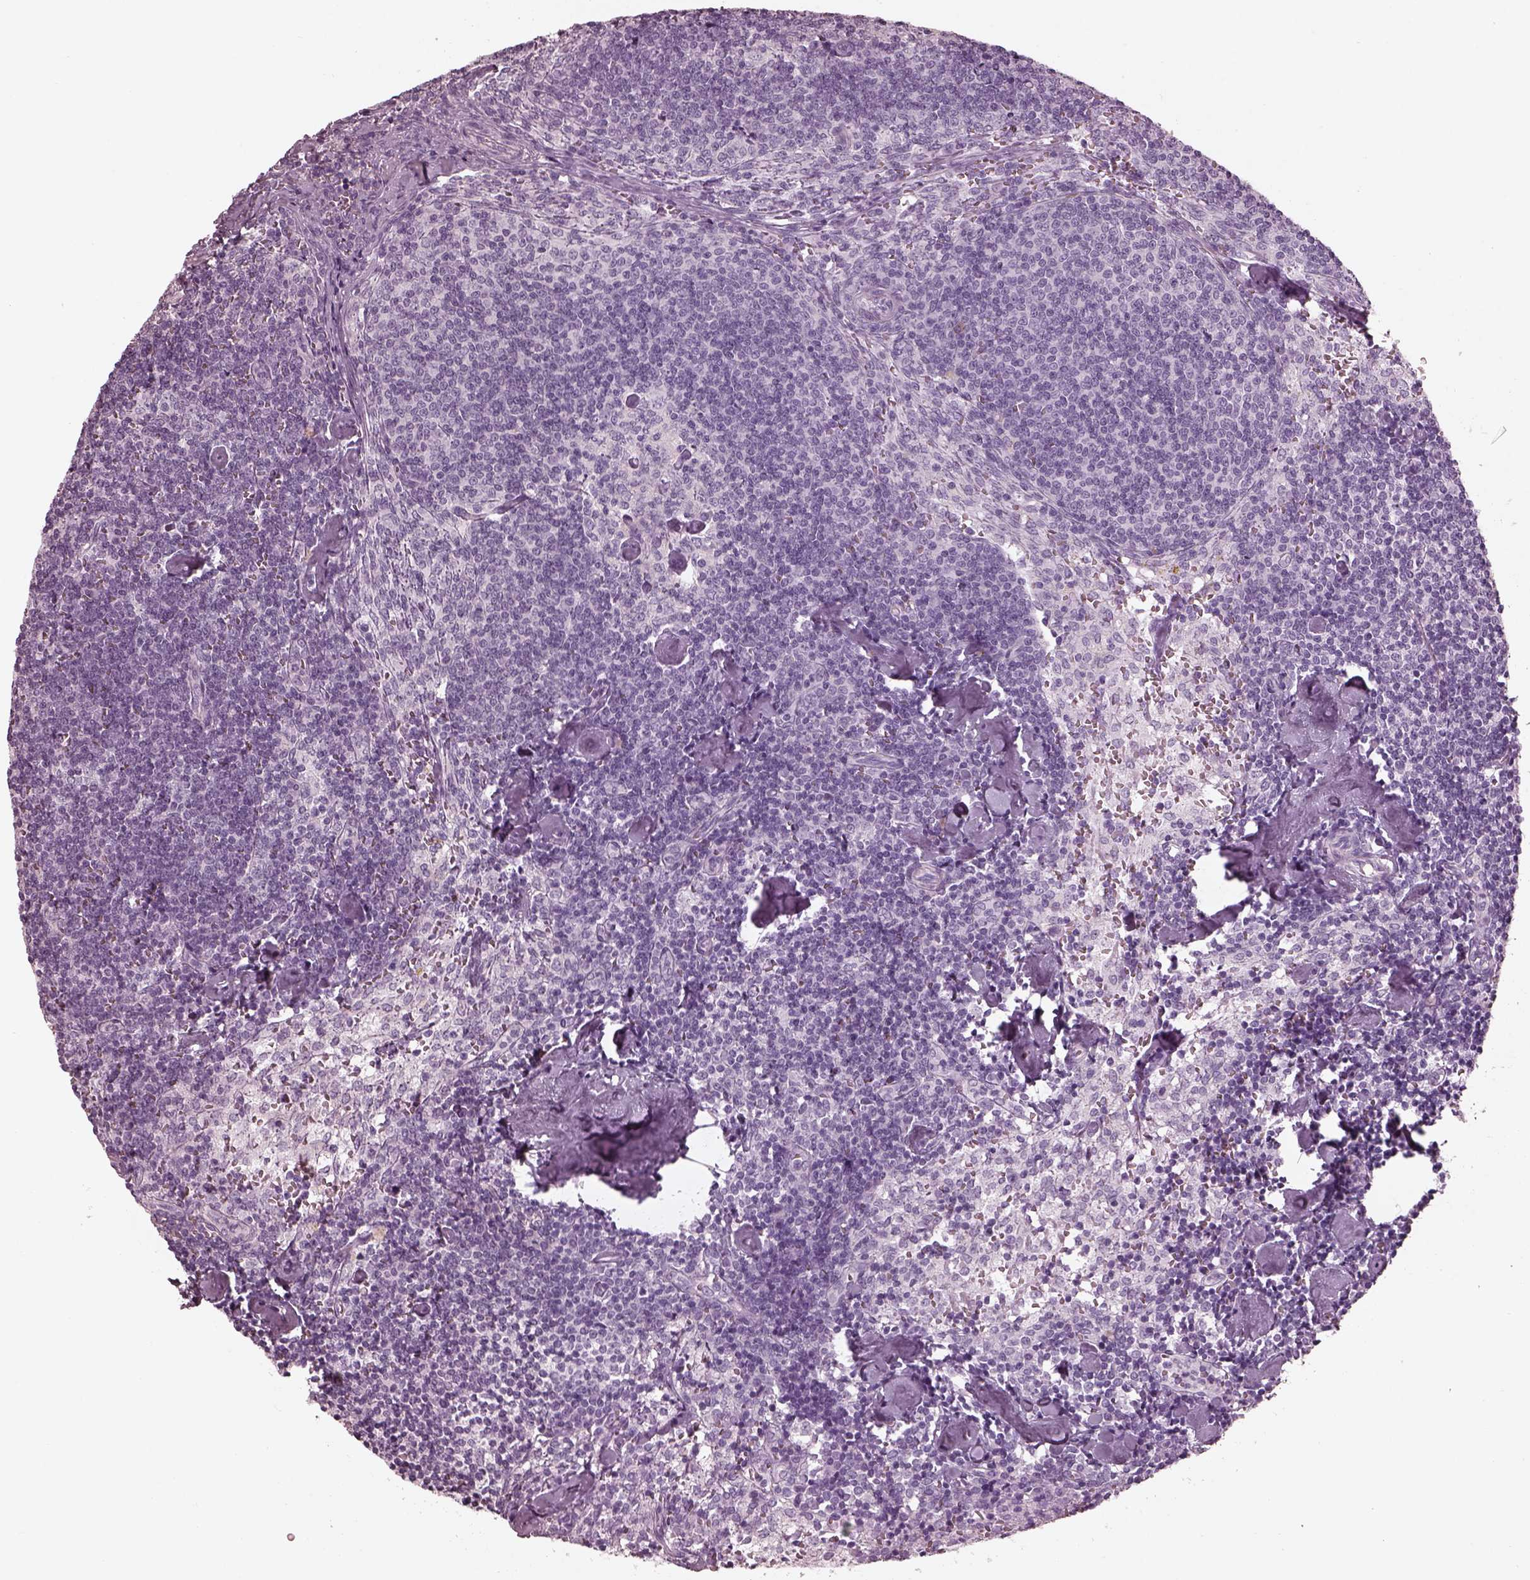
{"staining": {"intensity": "negative", "quantity": "none", "location": "none"}, "tissue": "lymph node", "cell_type": "Germinal center cells", "image_type": "normal", "snomed": [{"axis": "morphology", "description": "Normal tissue, NOS"}, {"axis": "topography", "description": "Lymph node"}], "caption": "Image shows no significant protein staining in germinal center cells of benign lymph node. Brightfield microscopy of IHC stained with DAB (3,3'-diaminobenzidine) (brown) and hematoxylin (blue), captured at high magnification.", "gene": "FABP9", "patient": {"sex": "female", "age": 50}}